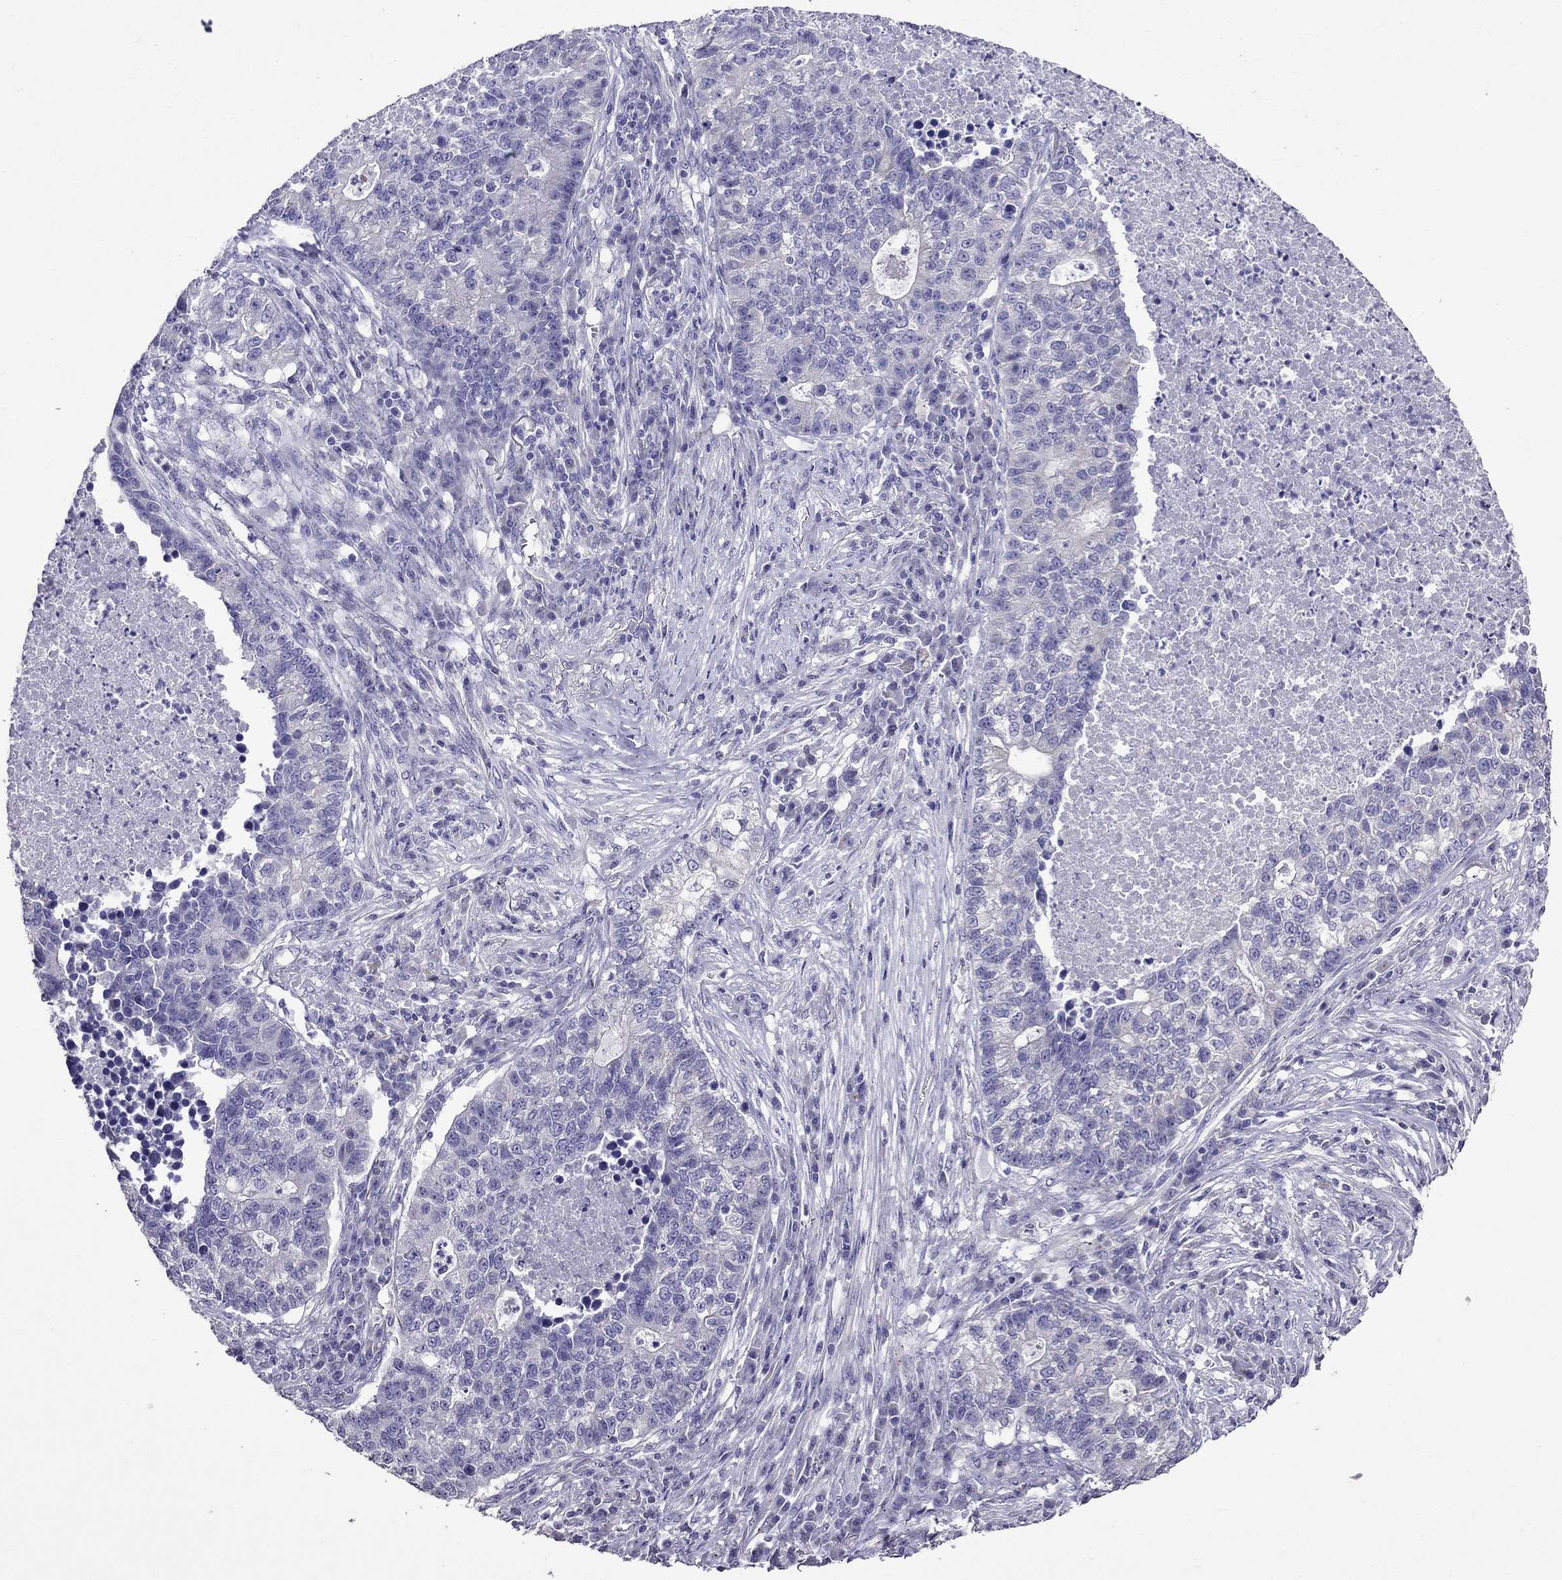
{"staining": {"intensity": "negative", "quantity": "none", "location": "none"}, "tissue": "lung cancer", "cell_type": "Tumor cells", "image_type": "cancer", "snomed": [{"axis": "morphology", "description": "Adenocarcinoma, NOS"}, {"axis": "topography", "description": "Lung"}], "caption": "DAB (3,3'-diaminobenzidine) immunohistochemical staining of human lung adenocarcinoma shows no significant expression in tumor cells.", "gene": "OXCT2", "patient": {"sex": "male", "age": 57}}